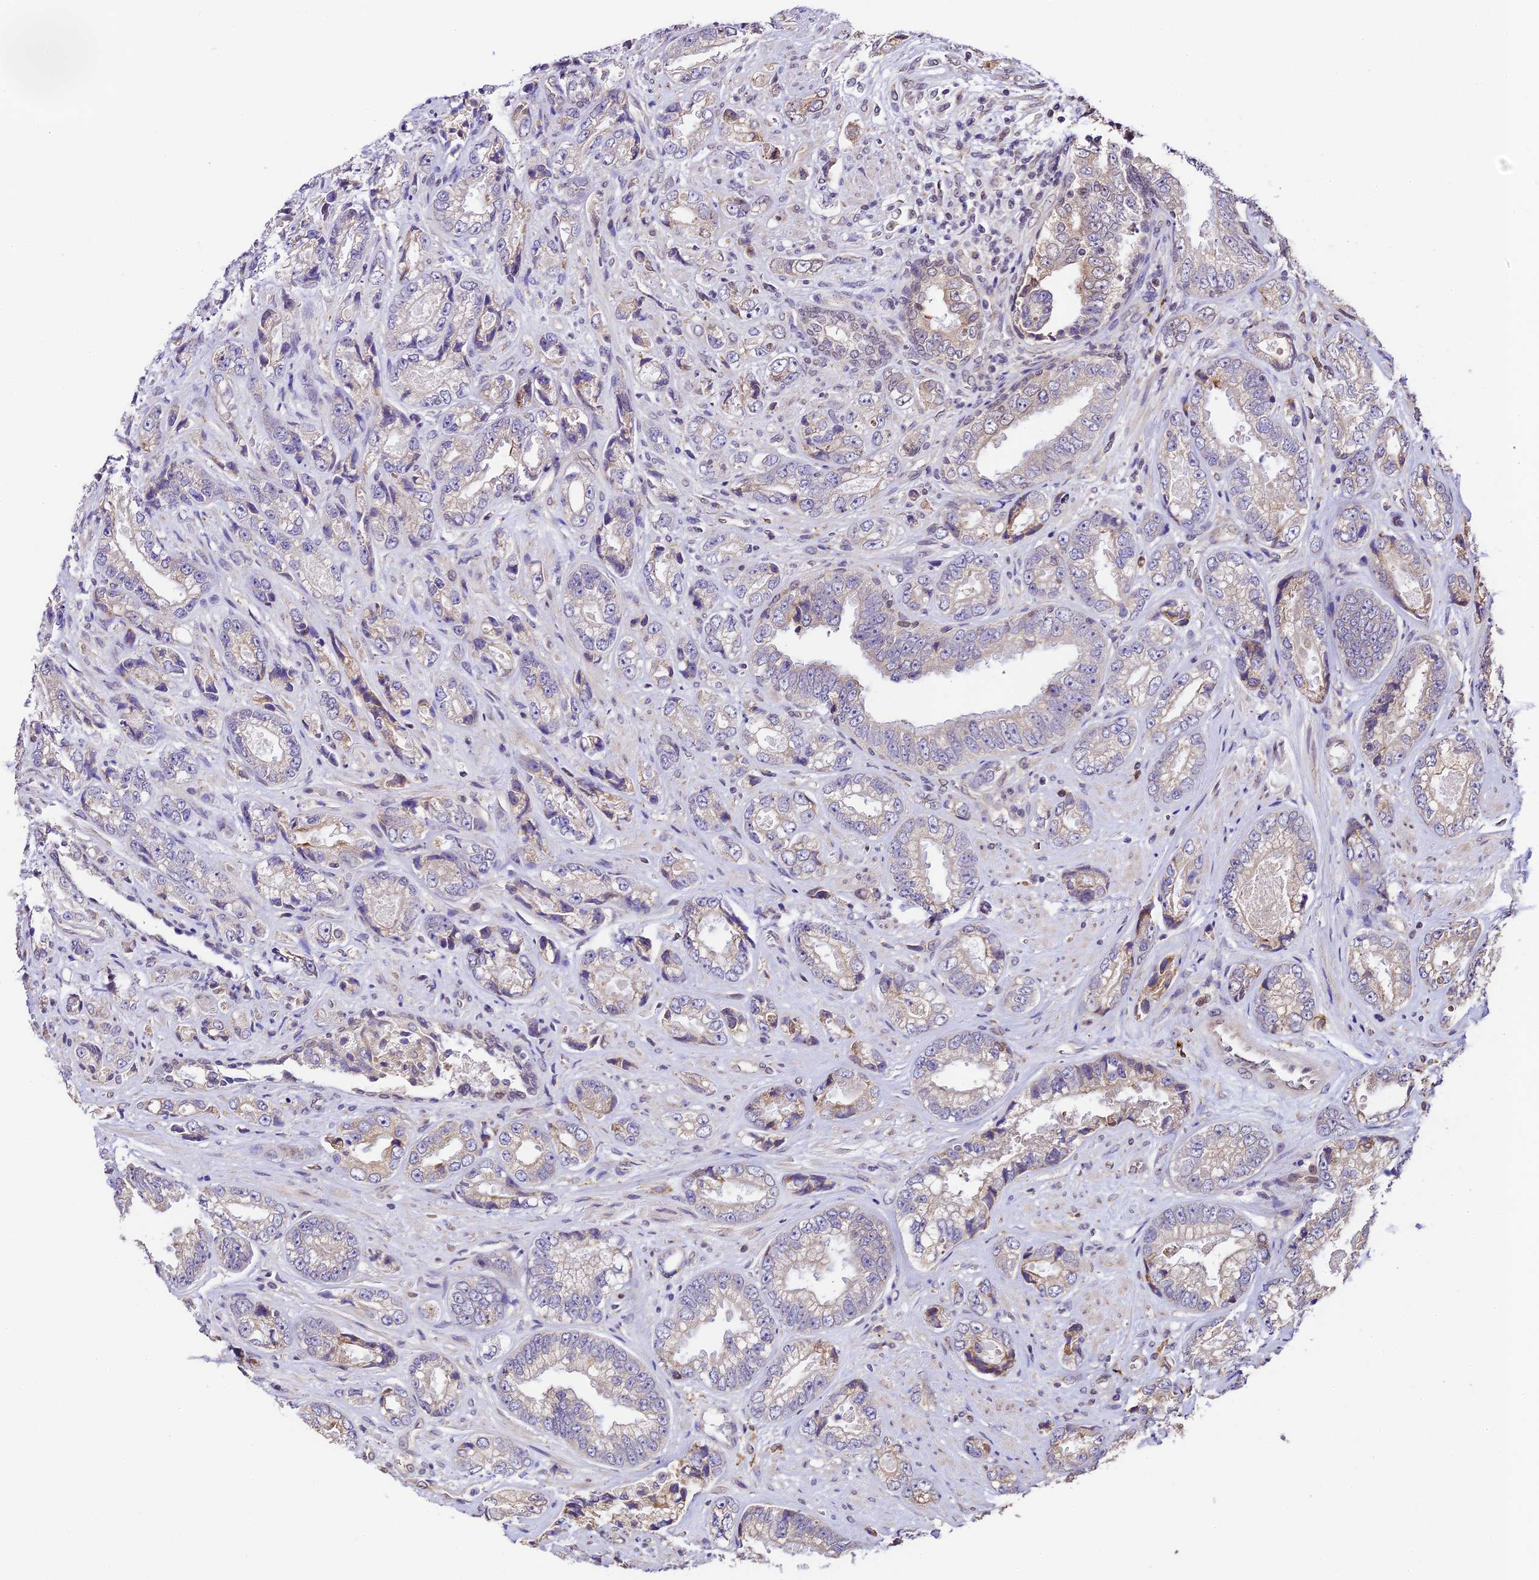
{"staining": {"intensity": "moderate", "quantity": "<25%", "location": "cytoplasmic/membranous"}, "tissue": "prostate cancer", "cell_type": "Tumor cells", "image_type": "cancer", "snomed": [{"axis": "morphology", "description": "Adenocarcinoma, High grade"}, {"axis": "topography", "description": "Prostate"}], "caption": "The micrograph exhibits a brown stain indicating the presence of a protein in the cytoplasmic/membranous of tumor cells in prostate high-grade adenocarcinoma.", "gene": "TRIM22", "patient": {"sex": "male", "age": 61}}